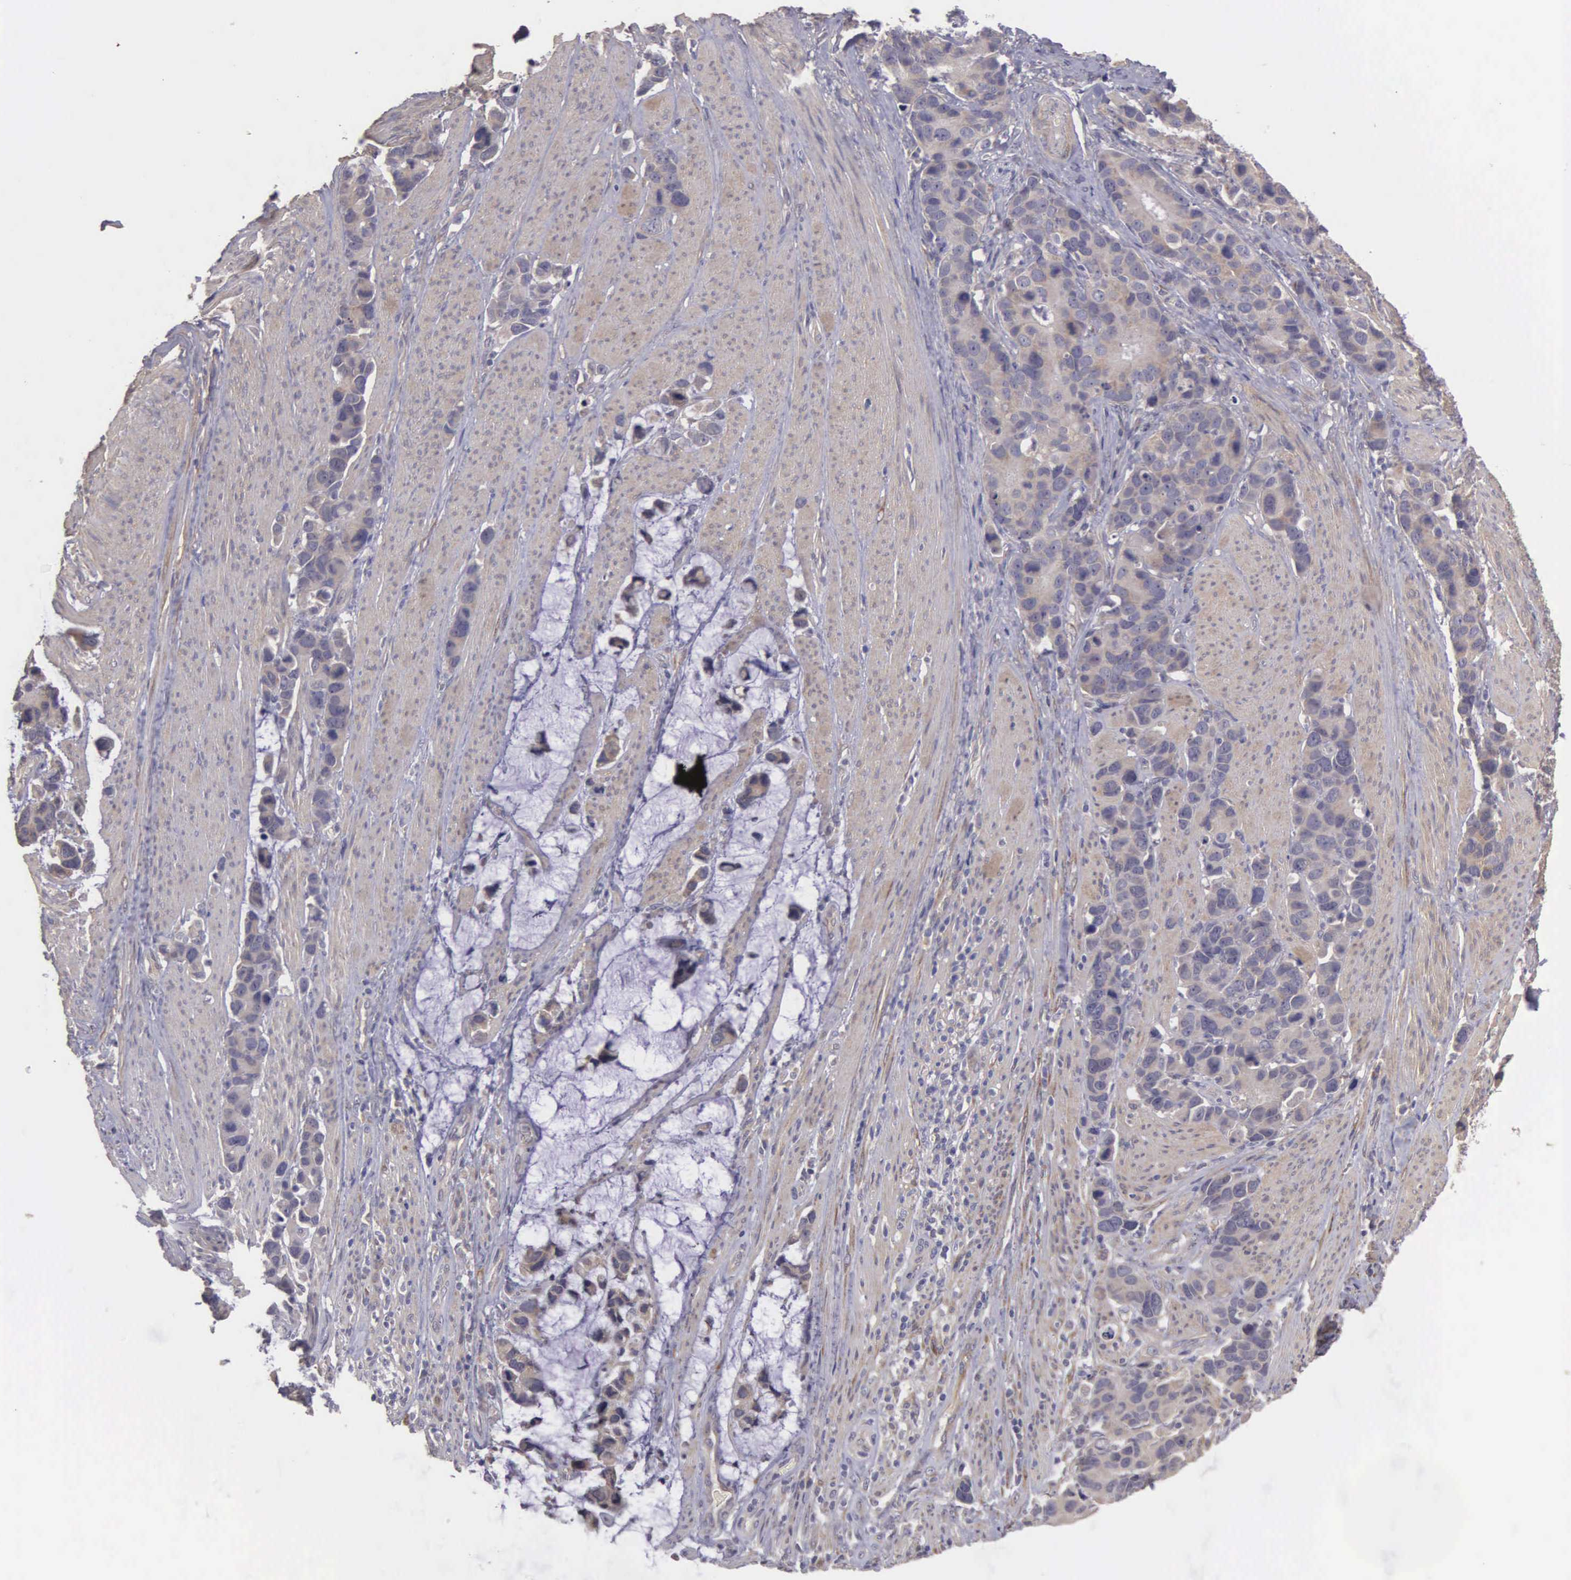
{"staining": {"intensity": "weak", "quantity": ">75%", "location": "cytoplasmic/membranous"}, "tissue": "stomach cancer", "cell_type": "Tumor cells", "image_type": "cancer", "snomed": [{"axis": "morphology", "description": "Adenocarcinoma, NOS"}, {"axis": "topography", "description": "Stomach, upper"}], "caption": "The histopathology image demonstrates immunohistochemical staining of adenocarcinoma (stomach). There is weak cytoplasmic/membranous staining is seen in approximately >75% of tumor cells.", "gene": "RTL10", "patient": {"sex": "male", "age": 71}}